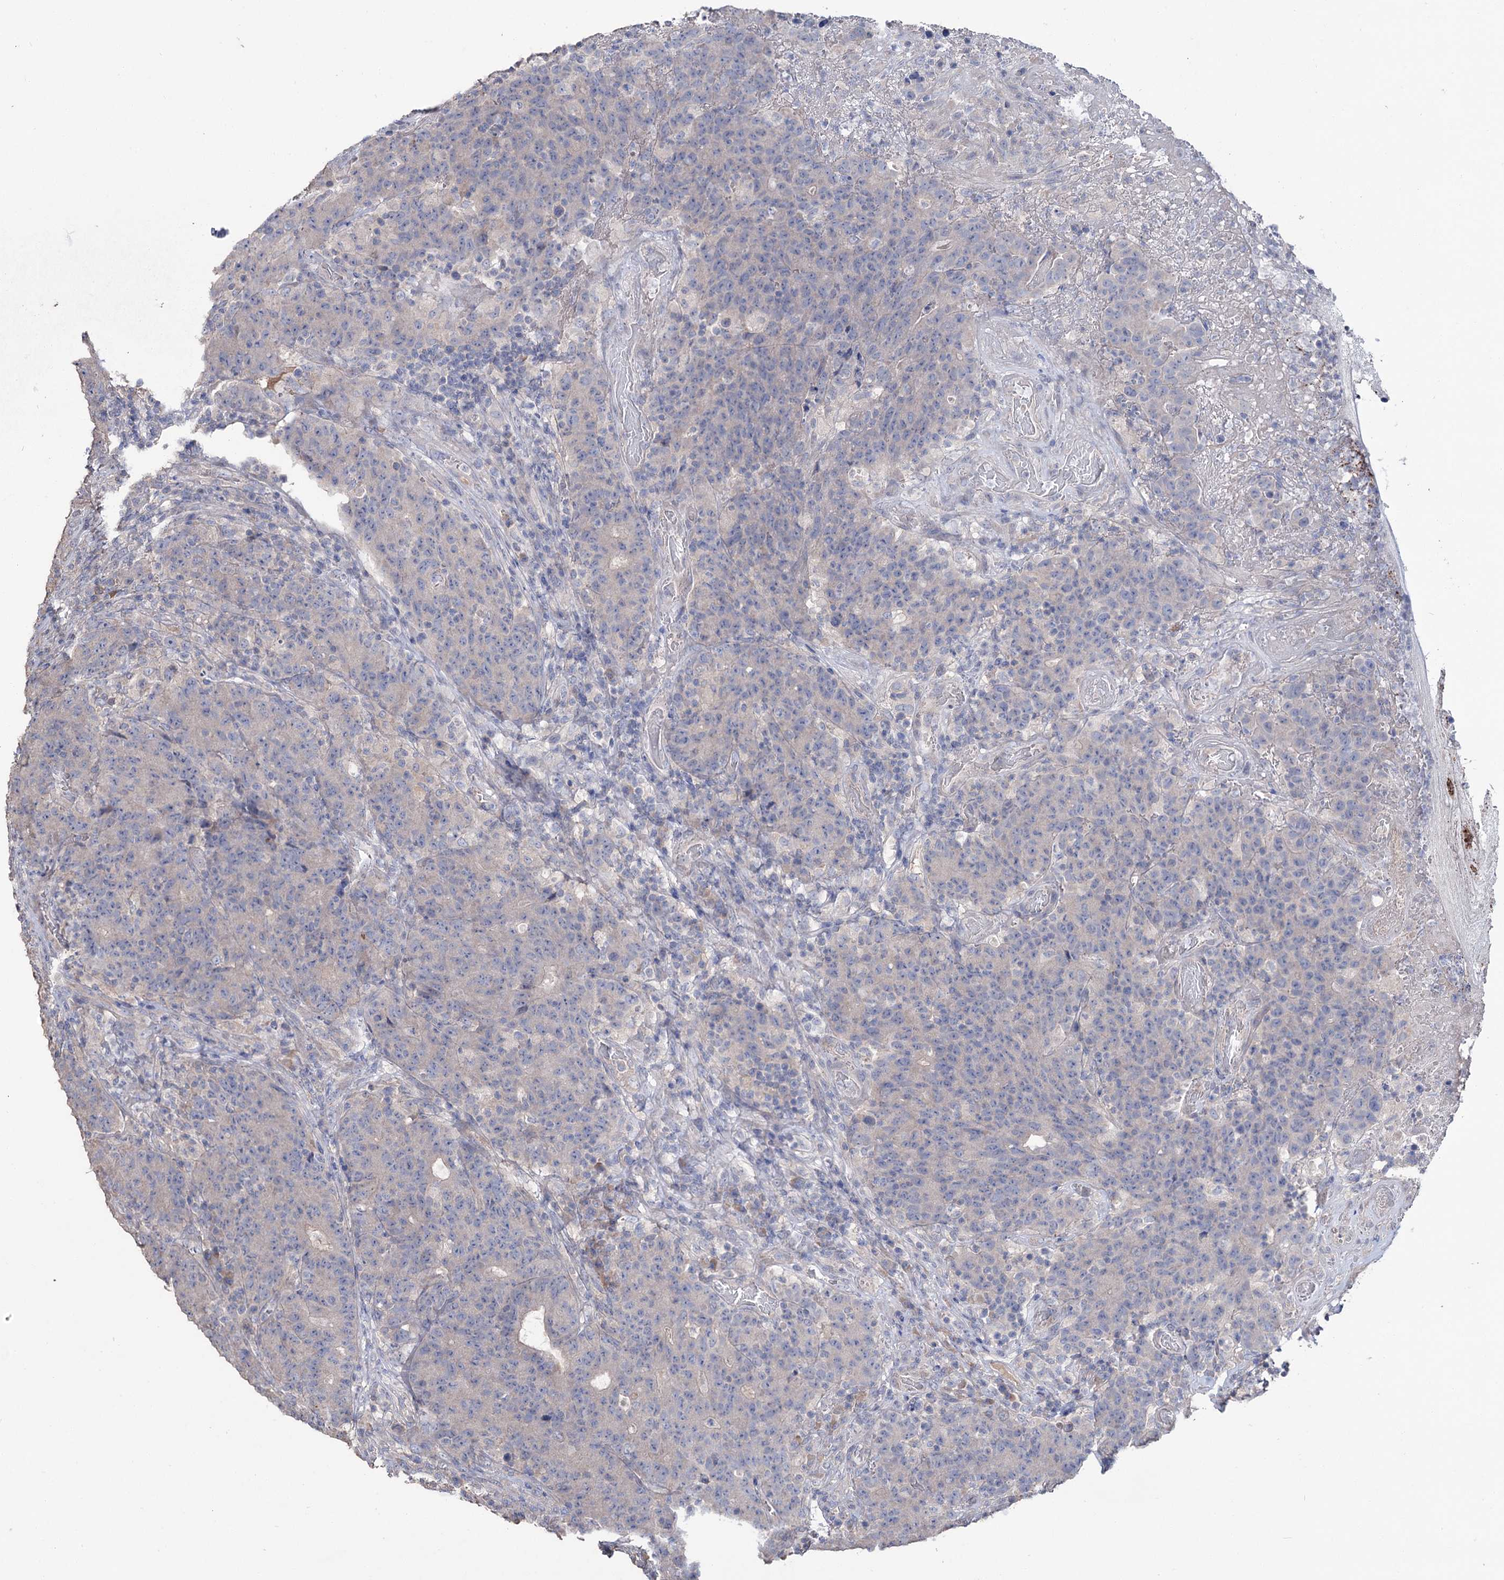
{"staining": {"intensity": "negative", "quantity": "none", "location": "none"}, "tissue": "colorectal cancer", "cell_type": "Tumor cells", "image_type": "cancer", "snomed": [{"axis": "morphology", "description": "Adenocarcinoma, NOS"}, {"axis": "topography", "description": "Colon"}], "caption": "Tumor cells show no significant protein staining in colorectal cancer (adenocarcinoma).", "gene": "EPB41L5", "patient": {"sex": "female", "age": 75}}